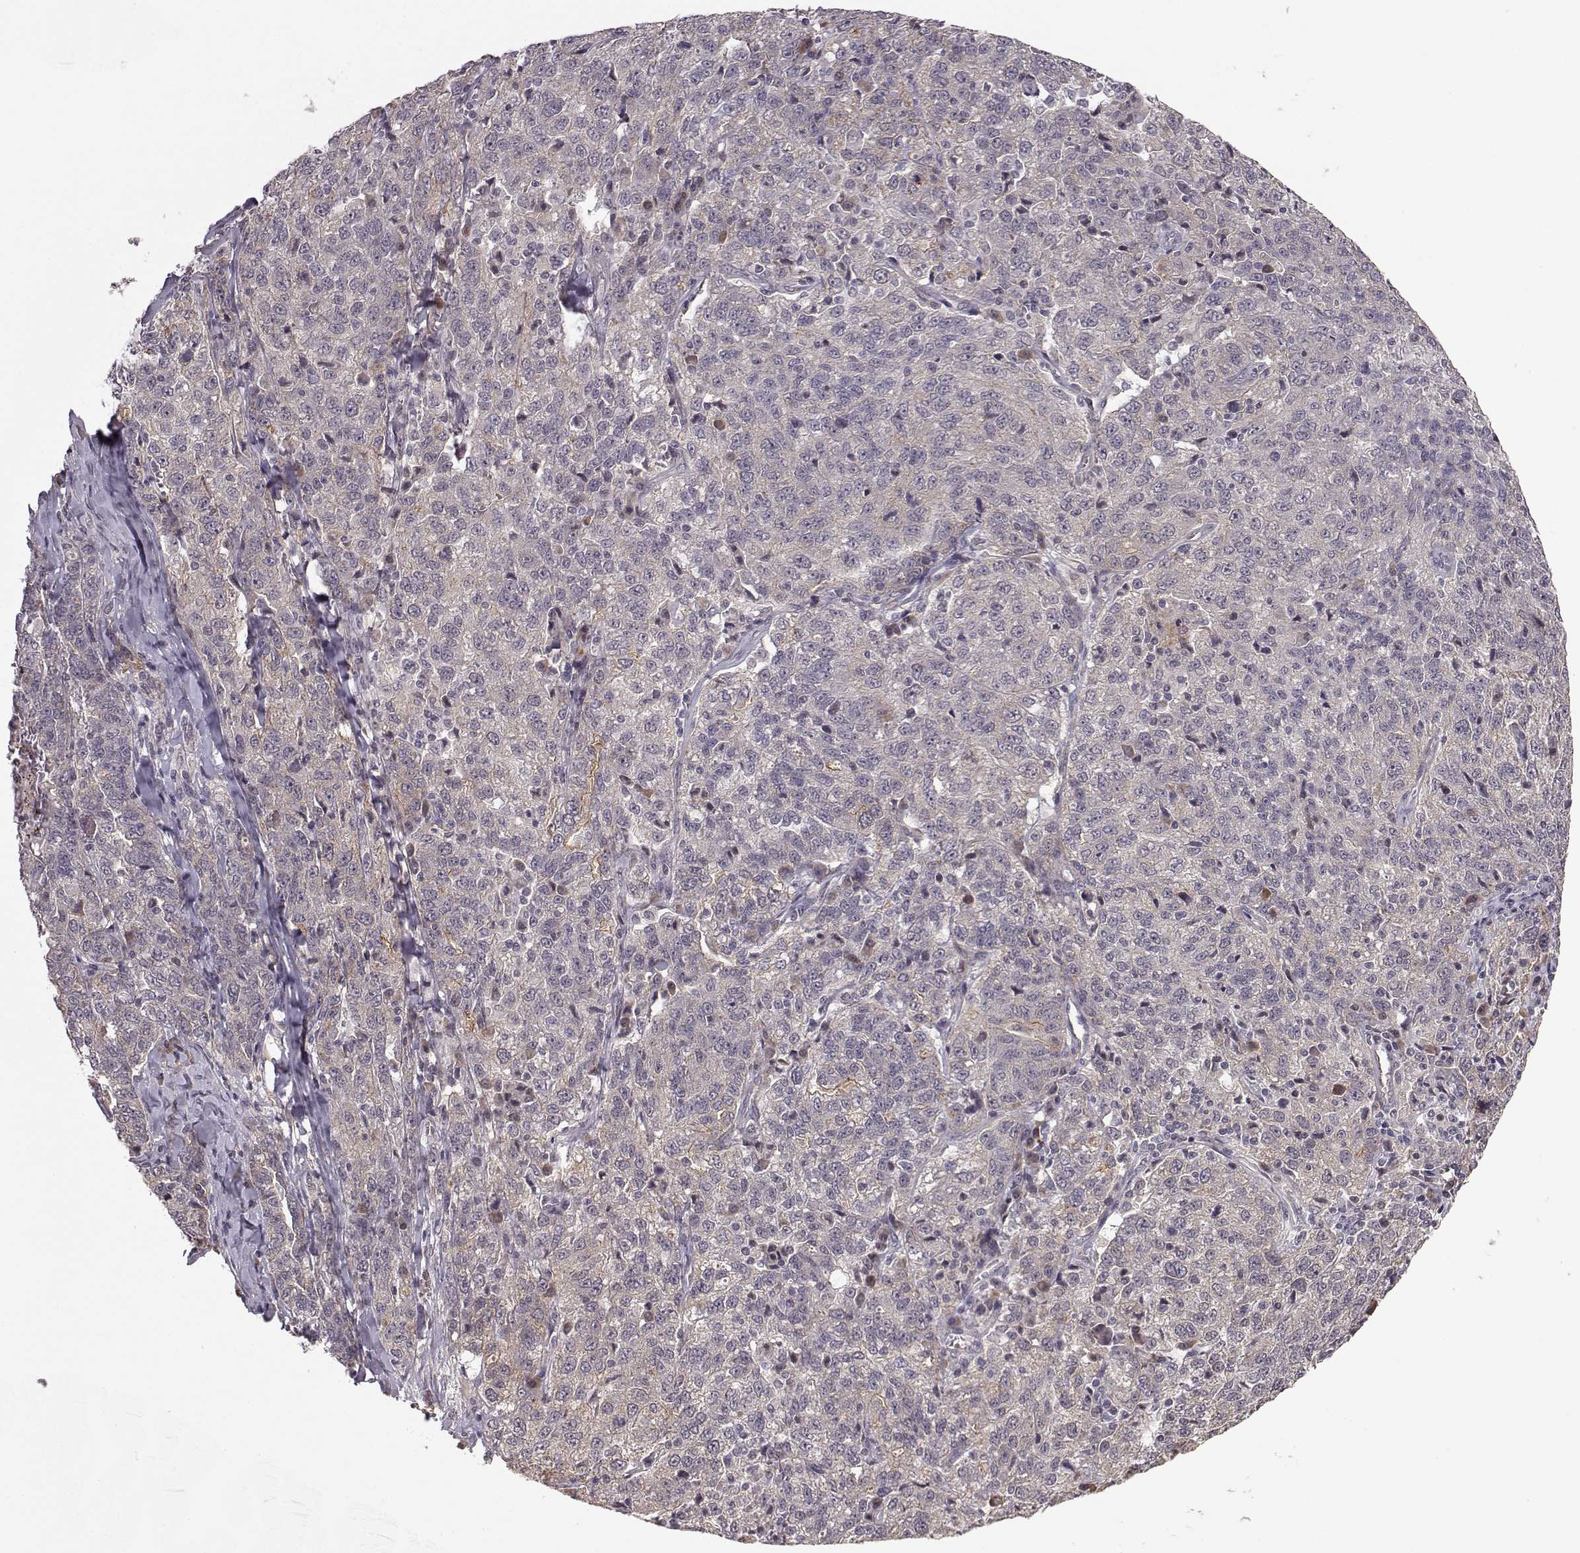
{"staining": {"intensity": "weak", "quantity": "<25%", "location": "cytoplasmic/membranous"}, "tissue": "ovarian cancer", "cell_type": "Tumor cells", "image_type": "cancer", "snomed": [{"axis": "morphology", "description": "Cystadenocarcinoma, serous, NOS"}, {"axis": "topography", "description": "Ovary"}], "caption": "Protein analysis of serous cystadenocarcinoma (ovarian) demonstrates no significant staining in tumor cells.", "gene": "PLEKHG3", "patient": {"sex": "female", "age": 71}}